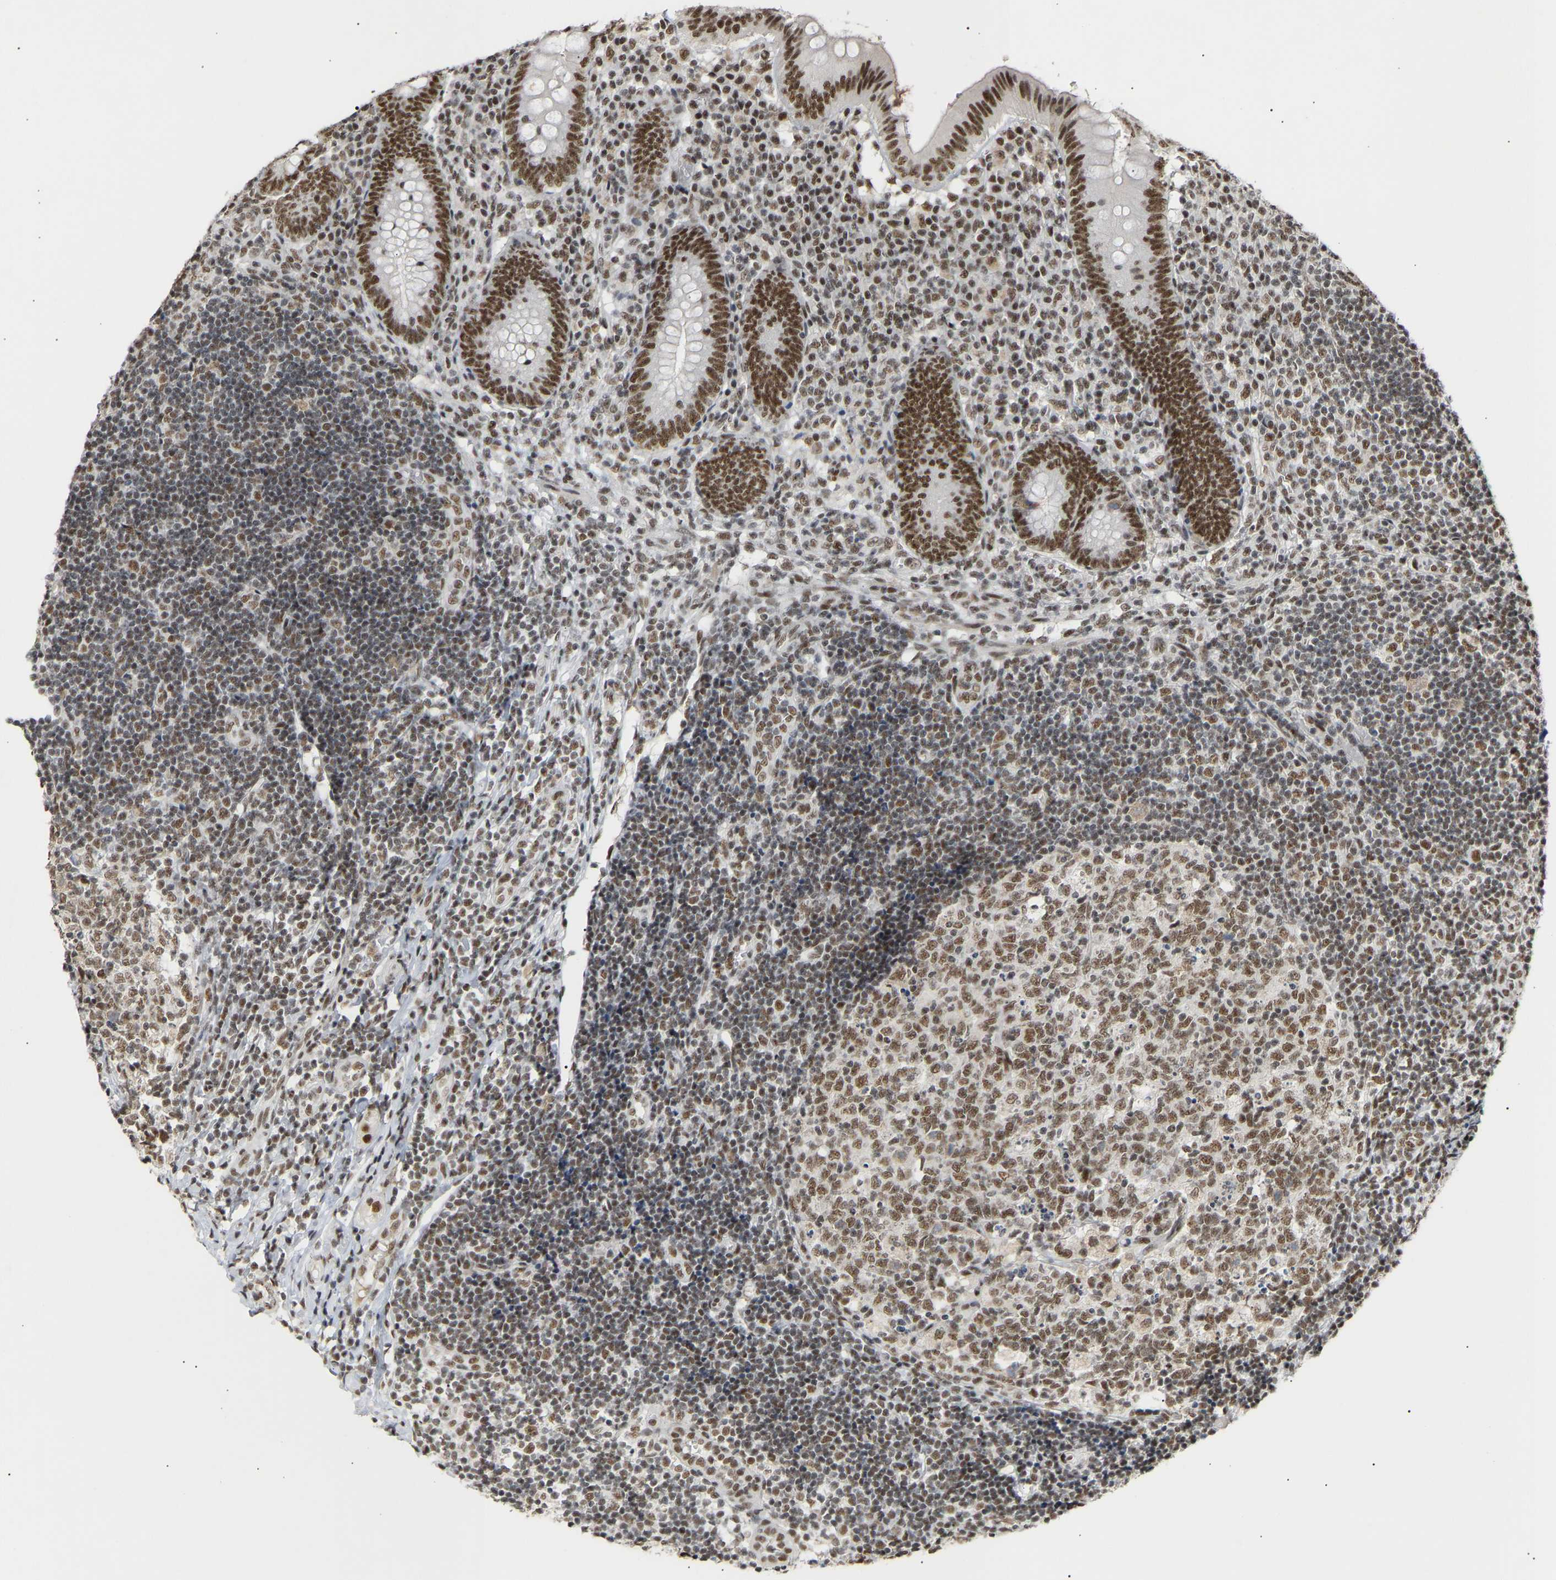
{"staining": {"intensity": "strong", "quantity": ">75%", "location": "nuclear"}, "tissue": "appendix", "cell_type": "Glandular cells", "image_type": "normal", "snomed": [{"axis": "morphology", "description": "Normal tissue, NOS"}, {"axis": "topography", "description": "Appendix"}], "caption": "An immunohistochemistry (IHC) micrograph of benign tissue is shown. Protein staining in brown highlights strong nuclear positivity in appendix within glandular cells.", "gene": "NELFB", "patient": {"sex": "male", "age": 8}}